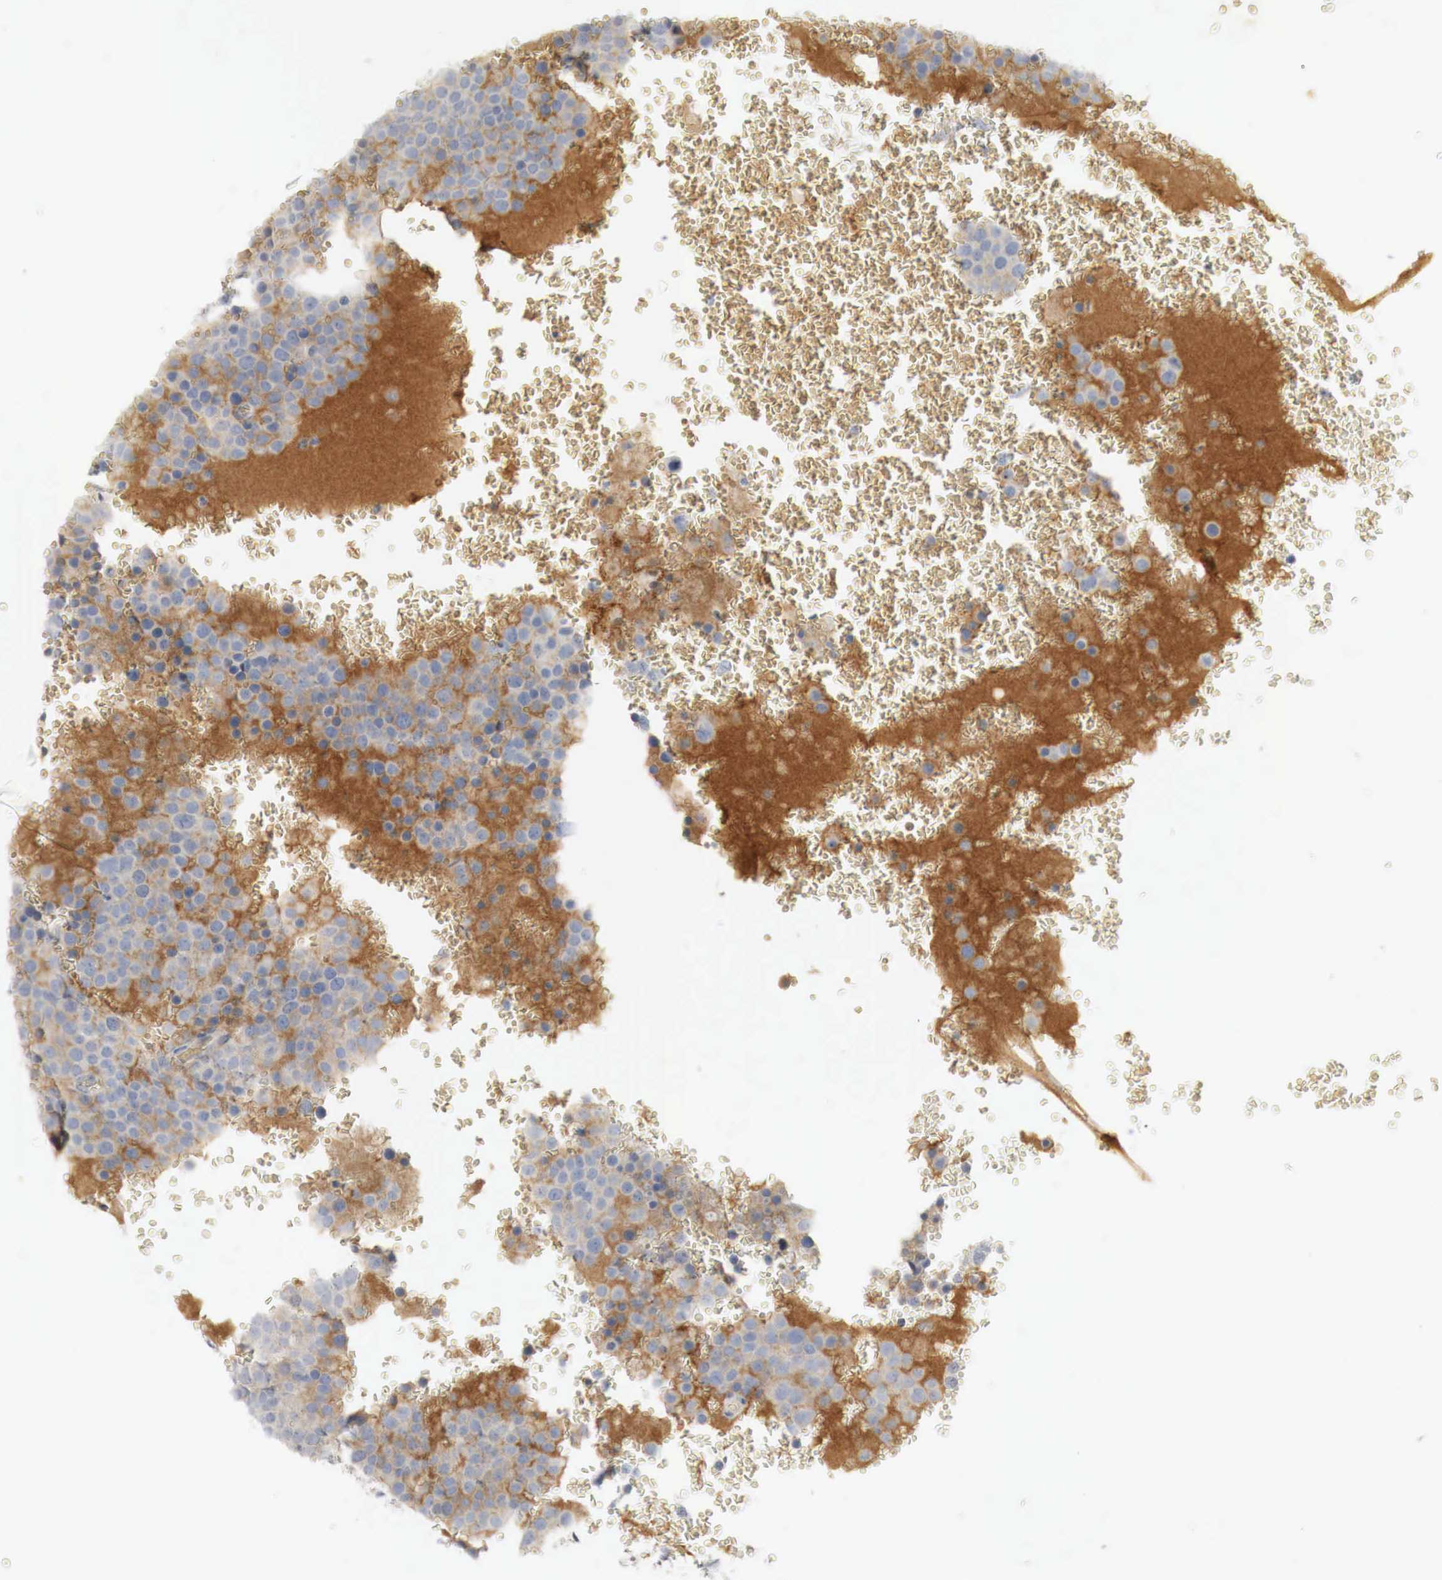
{"staining": {"intensity": "weak", "quantity": "<25%", "location": "cytoplasmic/membranous"}, "tissue": "testis cancer", "cell_type": "Tumor cells", "image_type": "cancer", "snomed": [{"axis": "morphology", "description": "Seminoma, NOS"}, {"axis": "topography", "description": "Testis"}], "caption": "This is an immunohistochemistry micrograph of human seminoma (testis). There is no positivity in tumor cells.", "gene": "MYC", "patient": {"sex": "male", "age": 71}}